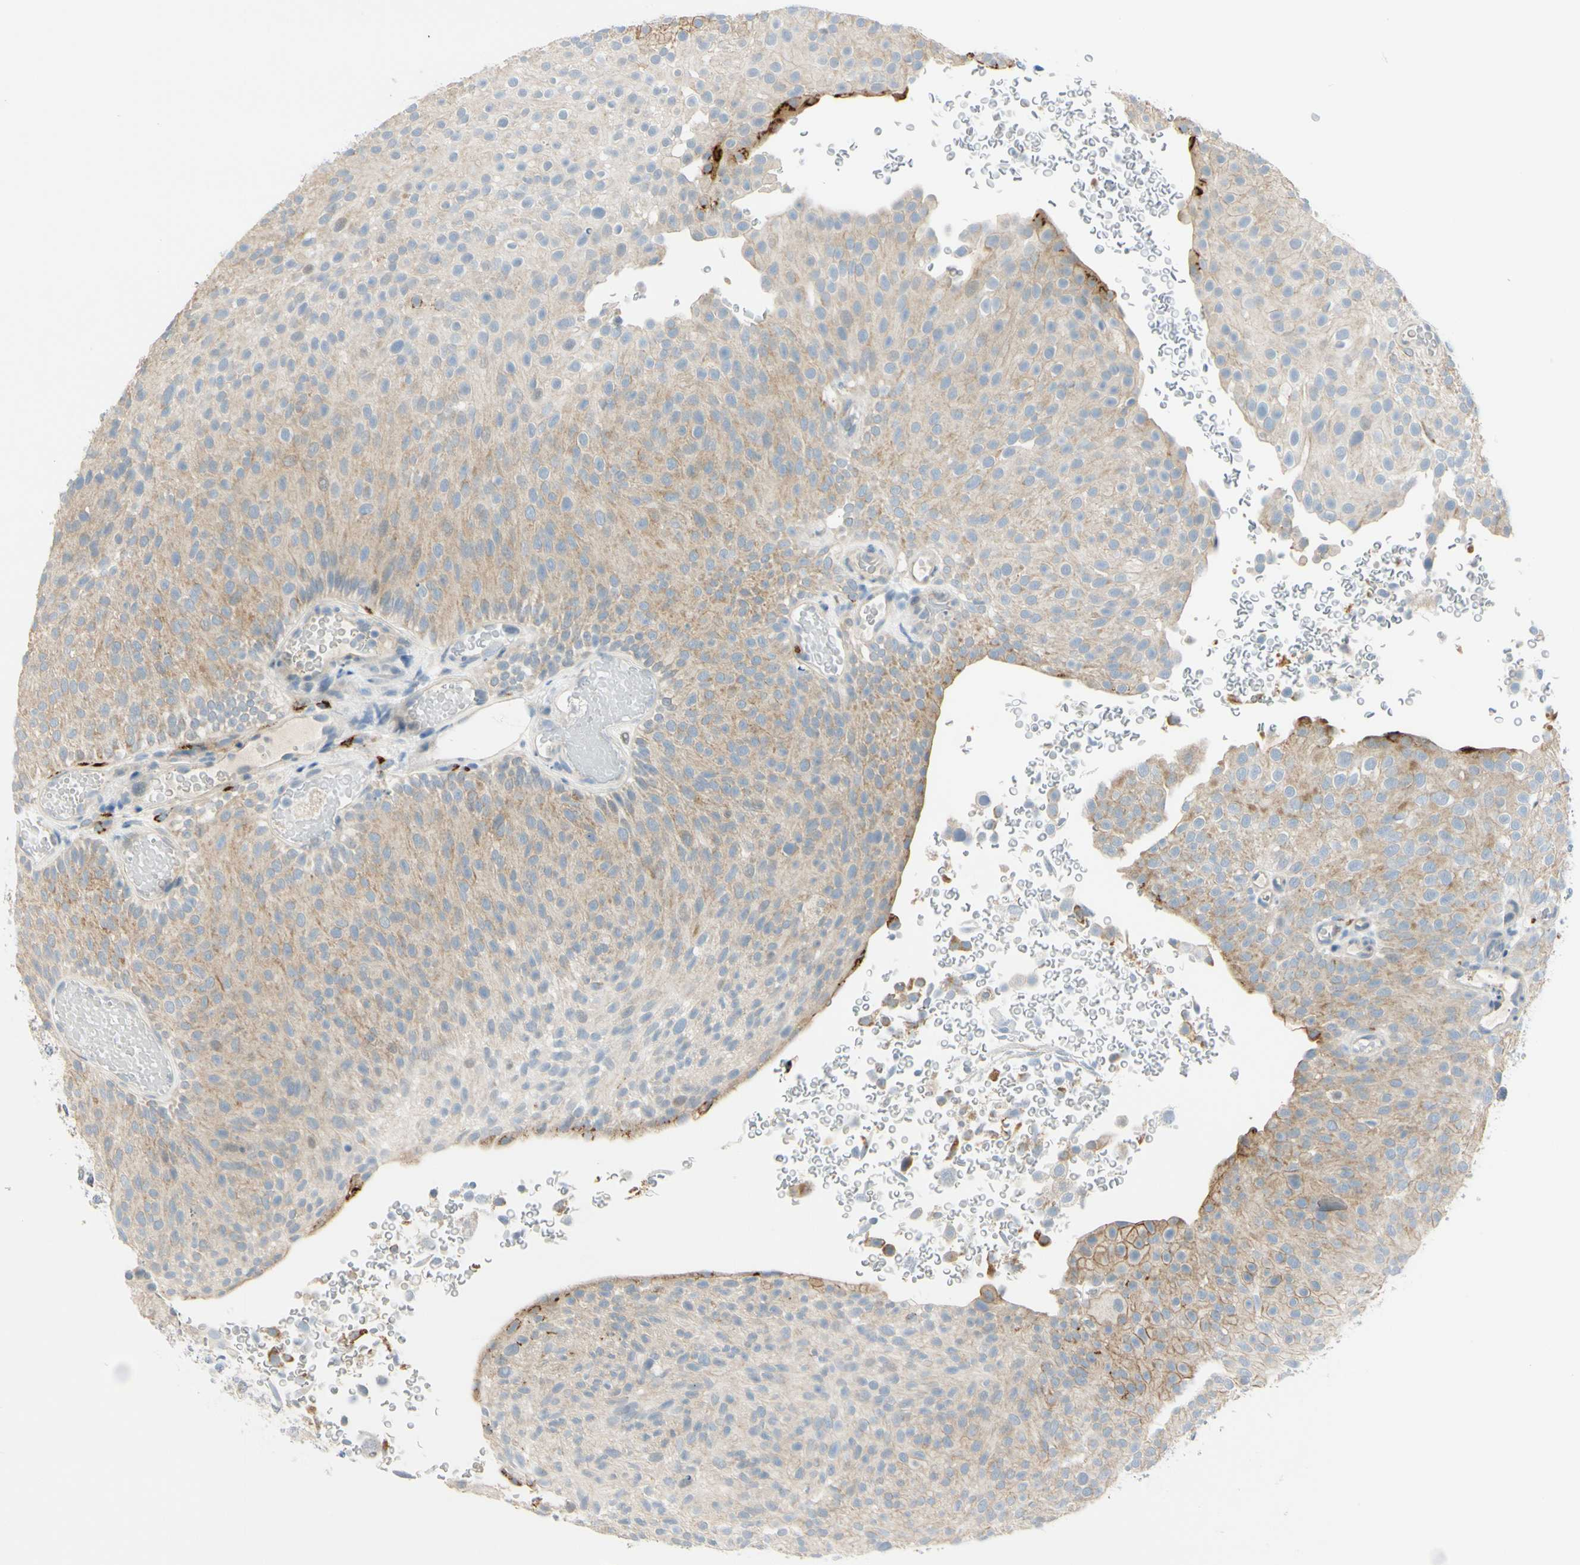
{"staining": {"intensity": "moderate", "quantity": "<25%", "location": "cytoplasmic/membranous"}, "tissue": "urothelial cancer", "cell_type": "Tumor cells", "image_type": "cancer", "snomed": [{"axis": "morphology", "description": "Urothelial carcinoma, Low grade"}, {"axis": "topography", "description": "Urinary bladder"}], "caption": "Immunohistochemical staining of urothelial carcinoma (low-grade) reveals moderate cytoplasmic/membranous protein staining in about <25% of tumor cells.", "gene": "GALNT5", "patient": {"sex": "male", "age": 78}}